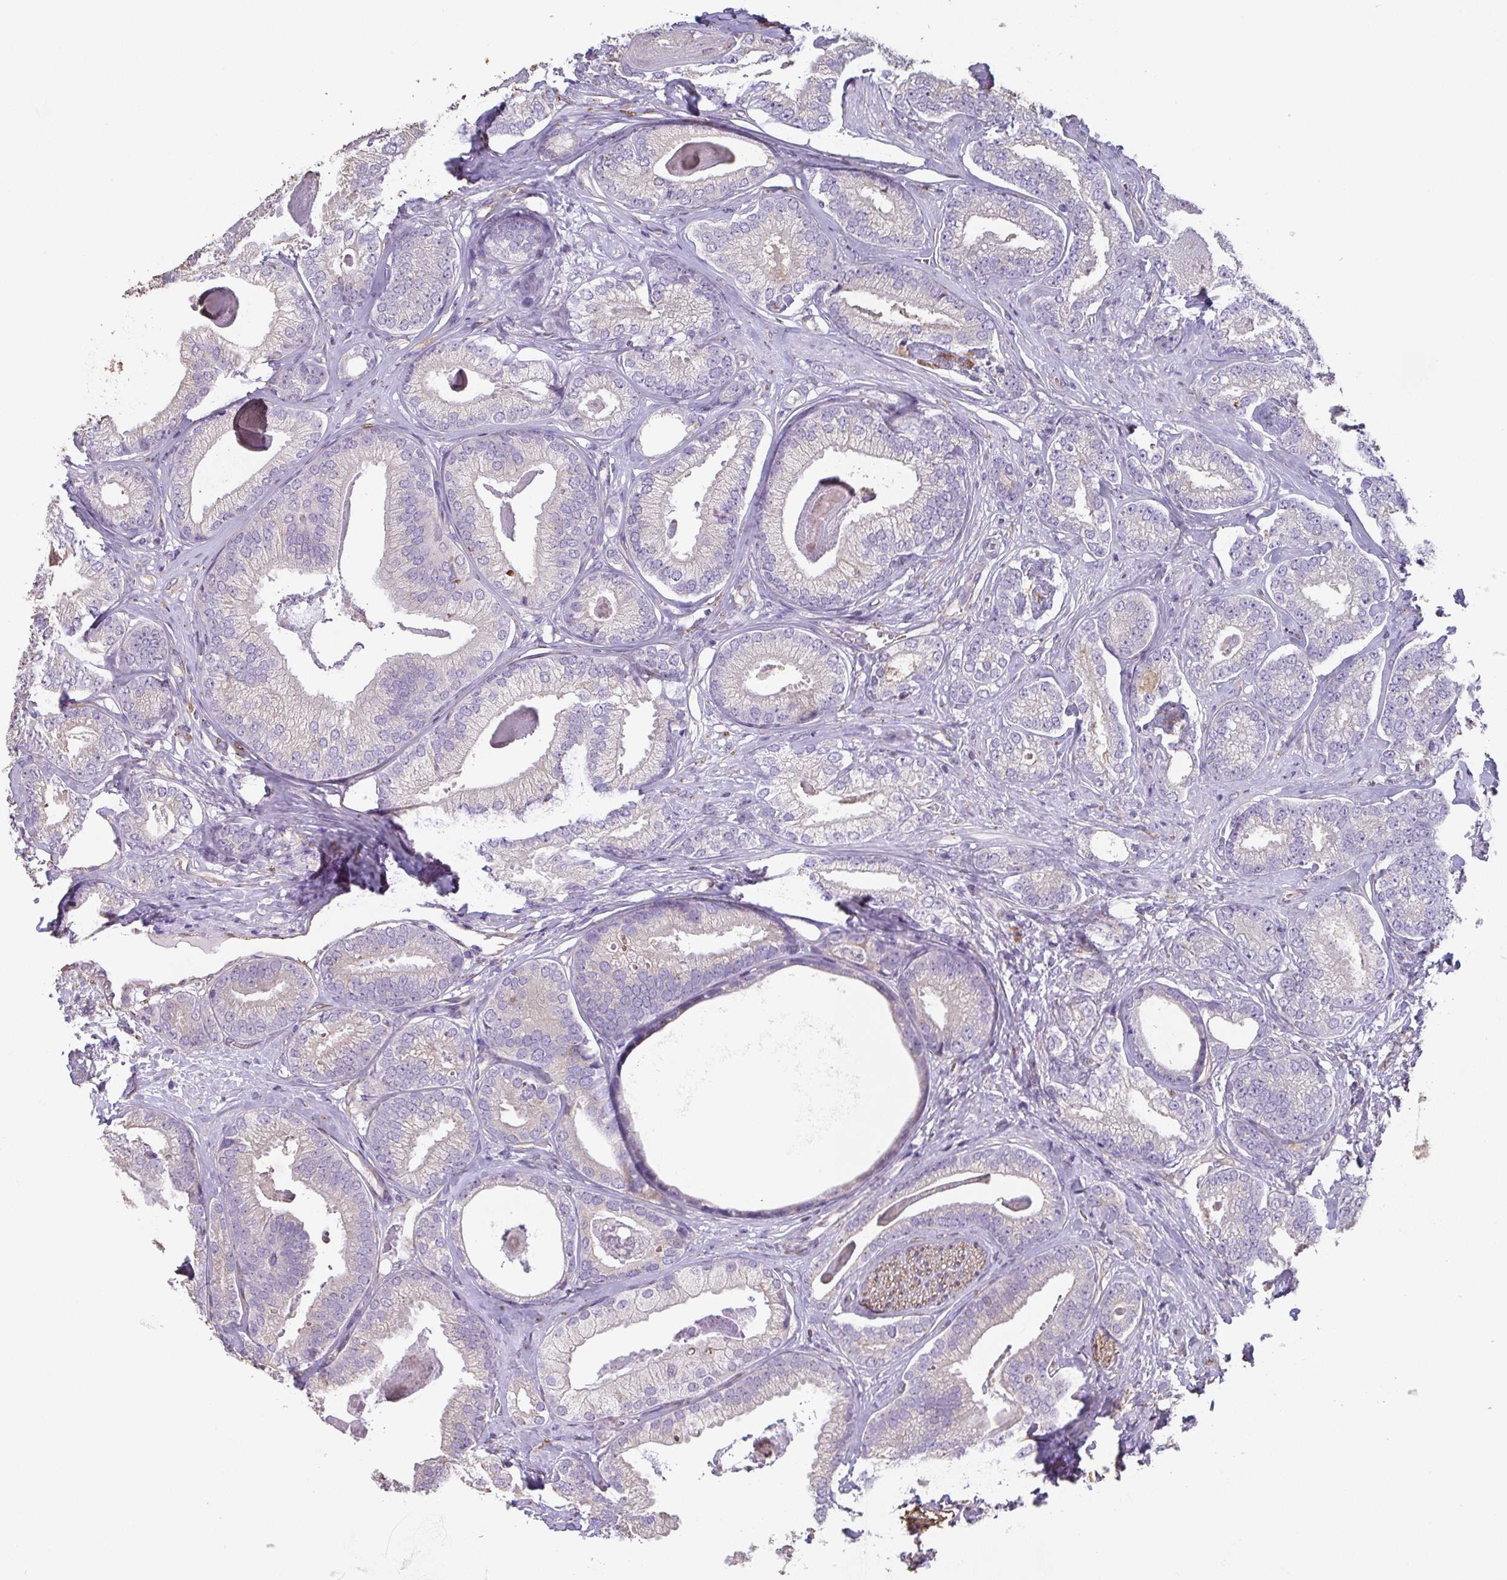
{"staining": {"intensity": "negative", "quantity": "none", "location": "none"}, "tissue": "prostate cancer", "cell_type": "Tumor cells", "image_type": "cancer", "snomed": [{"axis": "morphology", "description": "Adenocarcinoma, Low grade"}, {"axis": "topography", "description": "Prostate"}], "caption": "Immunohistochemistry histopathology image of prostate cancer (adenocarcinoma (low-grade)) stained for a protein (brown), which demonstrates no positivity in tumor cells.", "gene": "RUNDC3B", "patient": {"sex": "male", "age": 63}}